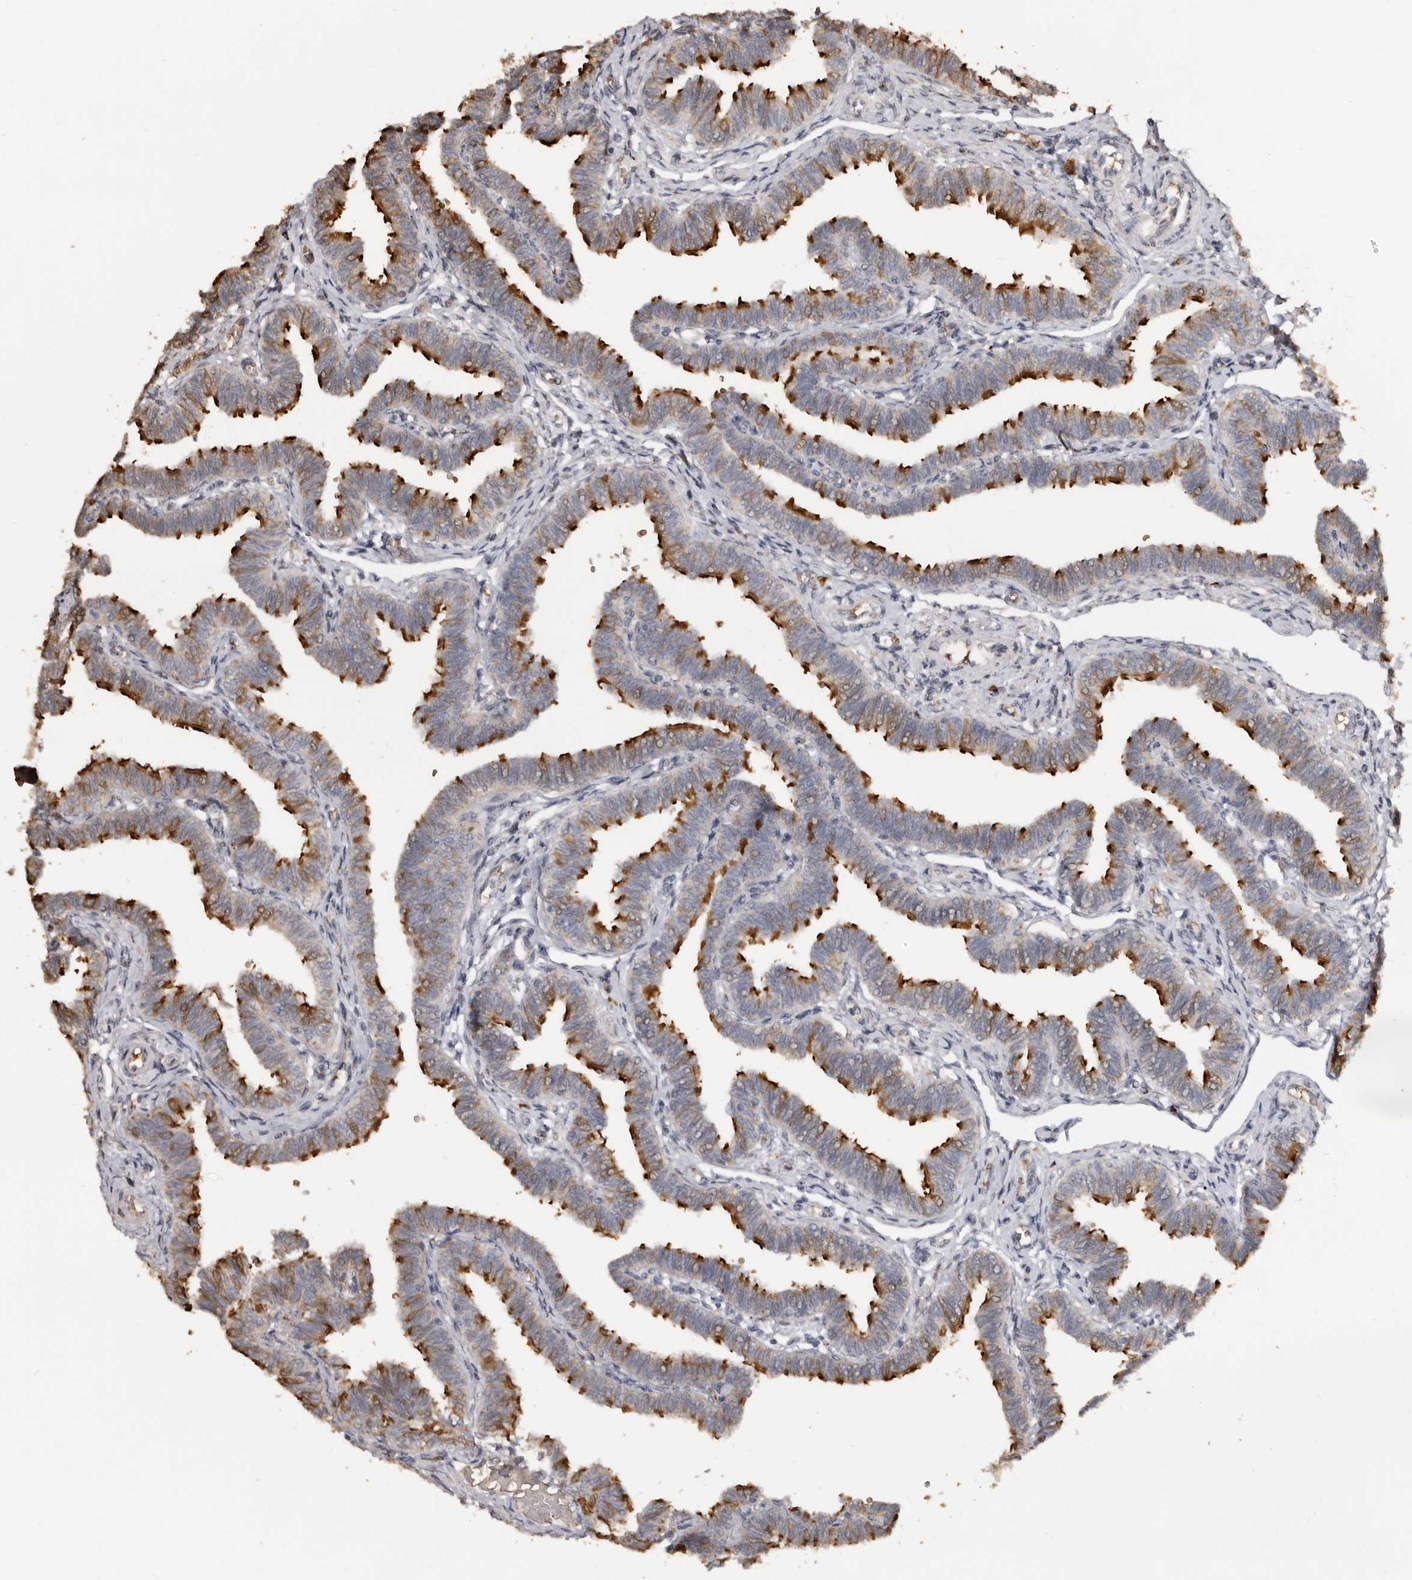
{"staining": {"intensity": "strong", "quantity": "25%-75%", "location": "cytoplasmic/membranous"}, "tissue": "fallopian tube", "cell_type": "Glandular cells", "image_type": "normal", "snomed": [{"axis": "morphology", "description": "Normal tissue, NOS"}, {"axis": "topography", "description": "Fallopian tube"}, {"axis": "topography", "description": "Ovary"}], "caption": "A high-resolution micrograph shows IHC staining of benign fallopian tube, which displays strong cytoplasmic/membranous positivity in about 25%-75% of glandular cells.", "gene": "ENTREP1", "patient": {"sex": "female", "age": 23}}